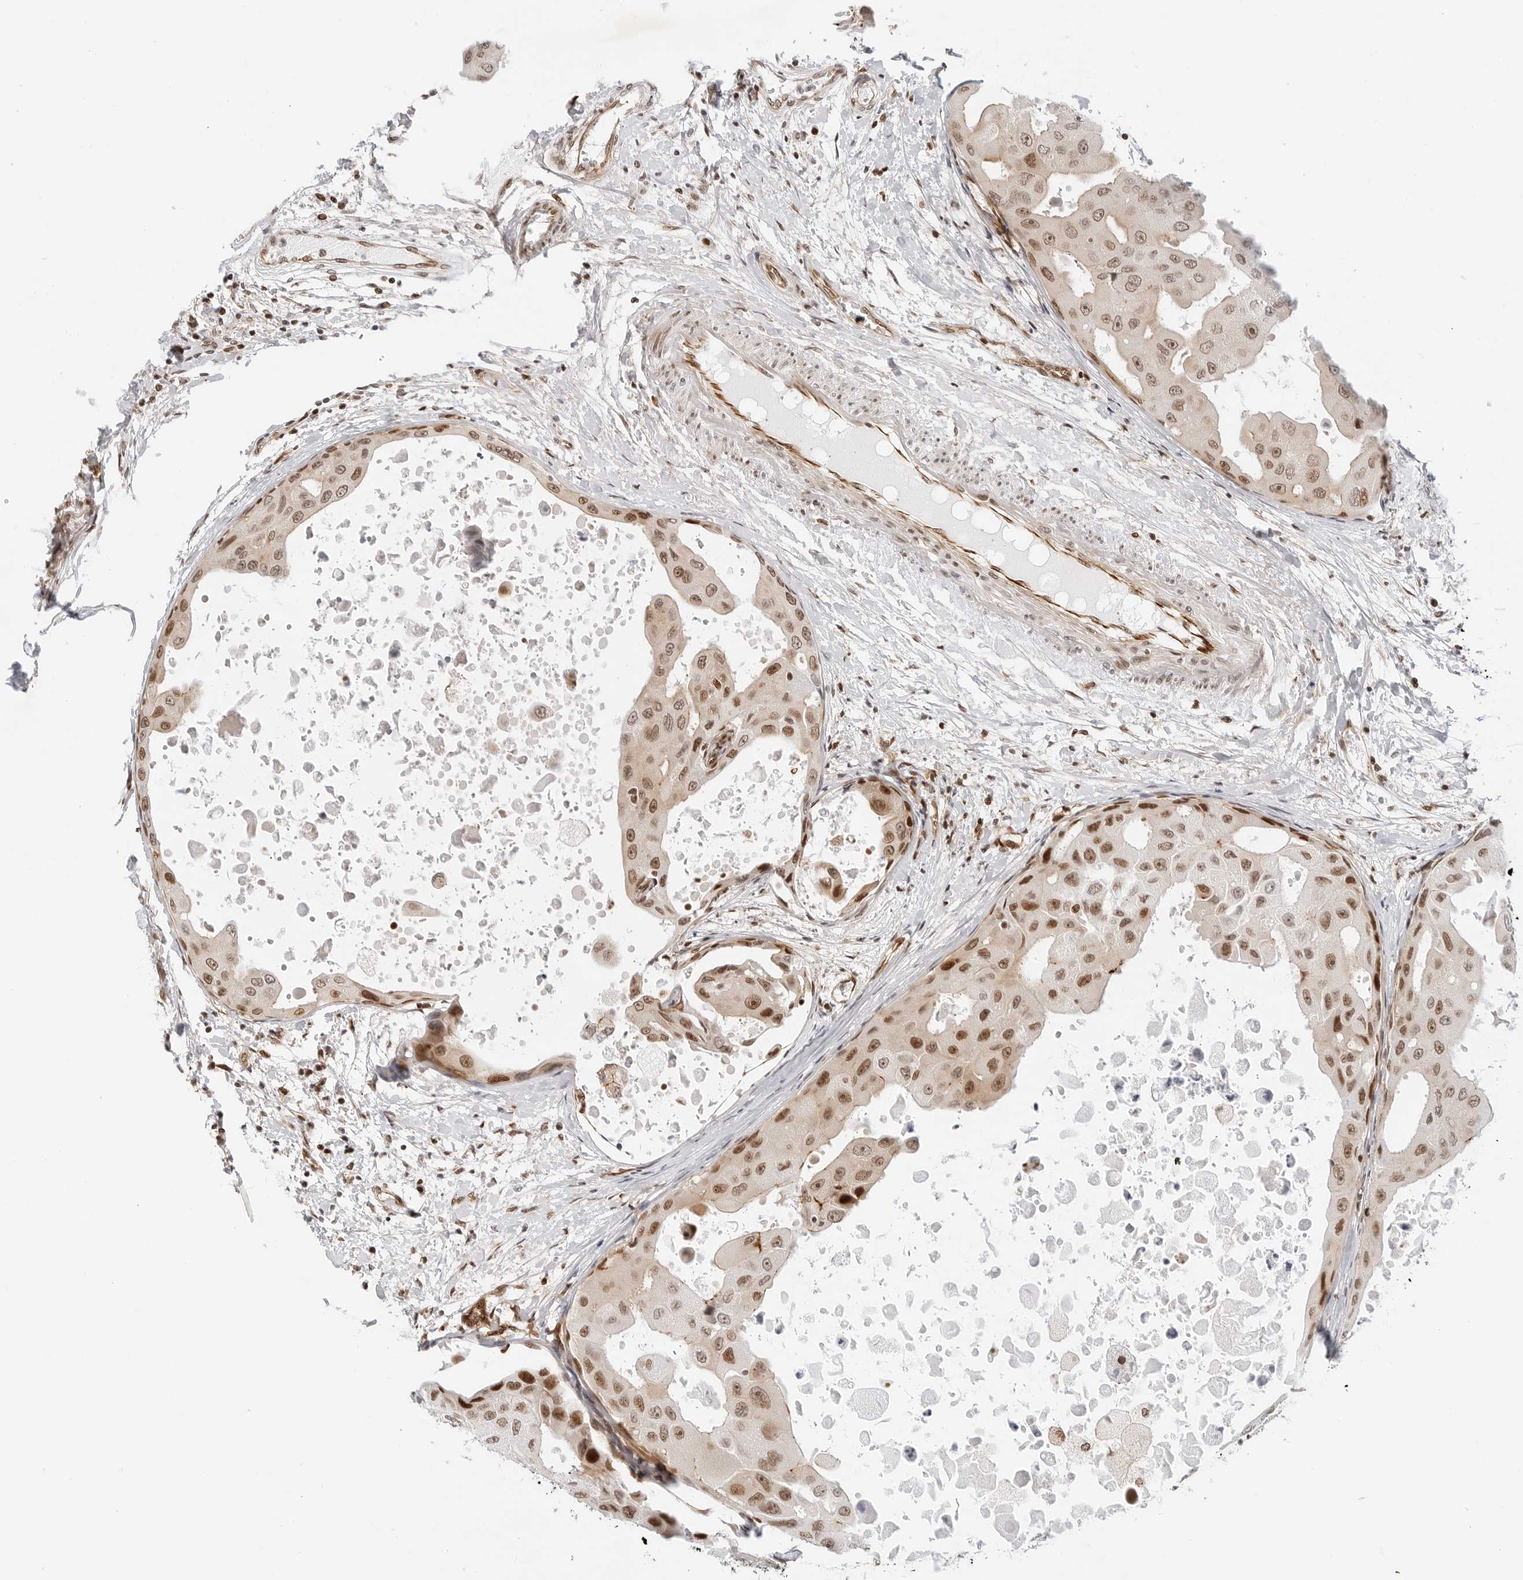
{"staining": {"intensity": "moderate", "quantity": ">75%", "location": "nuclear"}, "tissue": "breast cancer", "cell_type": "Tumor cells", "image_type": "cancer", "snomed": [{"axis": "morphology", "description": "Duct carcinoma"}, {"axis": "topography", "description": "Breast"}], "caption": "Immunohistochemistry (IHC) (DAB) staining of breast cancer (intraductal carcinoma) reveals moderate nuclear protein positivity in about >75% of tumor cells. (Brightfield microscopy of DAB IHC at high magnification).", "gene": "ZNF613", "patient": {"sex": "female", "age": 27}}